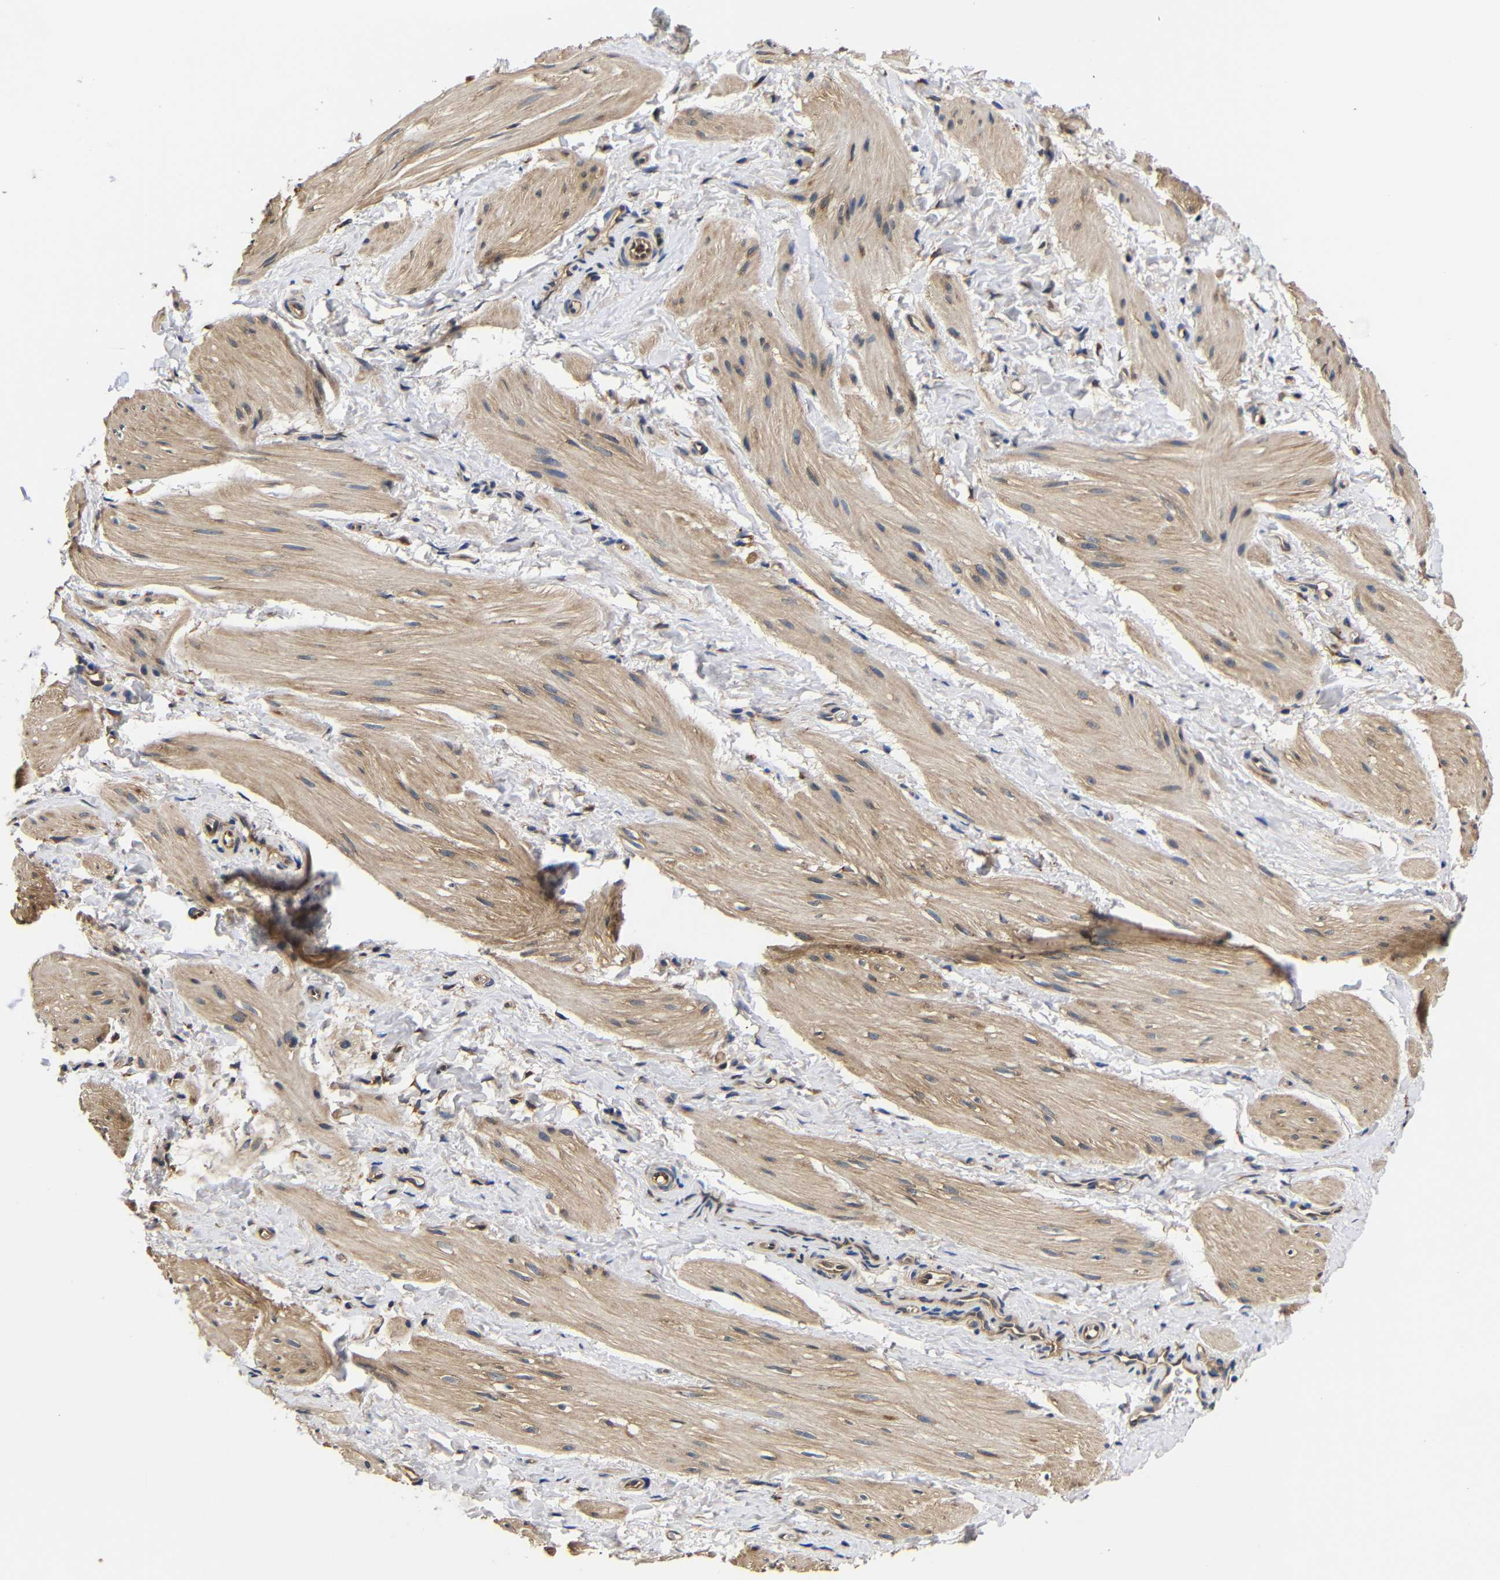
{"staining": {"intensity": "weak", "quantity": ">75%", "location": "cytoplasmic/membranous"}, "tissue": "smooth muscle", "cell_type": "Smooth muscle cells", "image_type": "normal", "snomed": [{"axis": "morphology", "description": "Normal tissue, NOS"}, {"axis": "topography", "description": "Smooth muscle"}], "caption": "The image exhibits immunohistochemical staining of benign smooth muscle. There is weak cytoplasmic/membranous expression is appreciated in about >75% of smooth muscle cells.", "gene": "LRRCC1", "patient": {"sex": "male", "age": 16}}